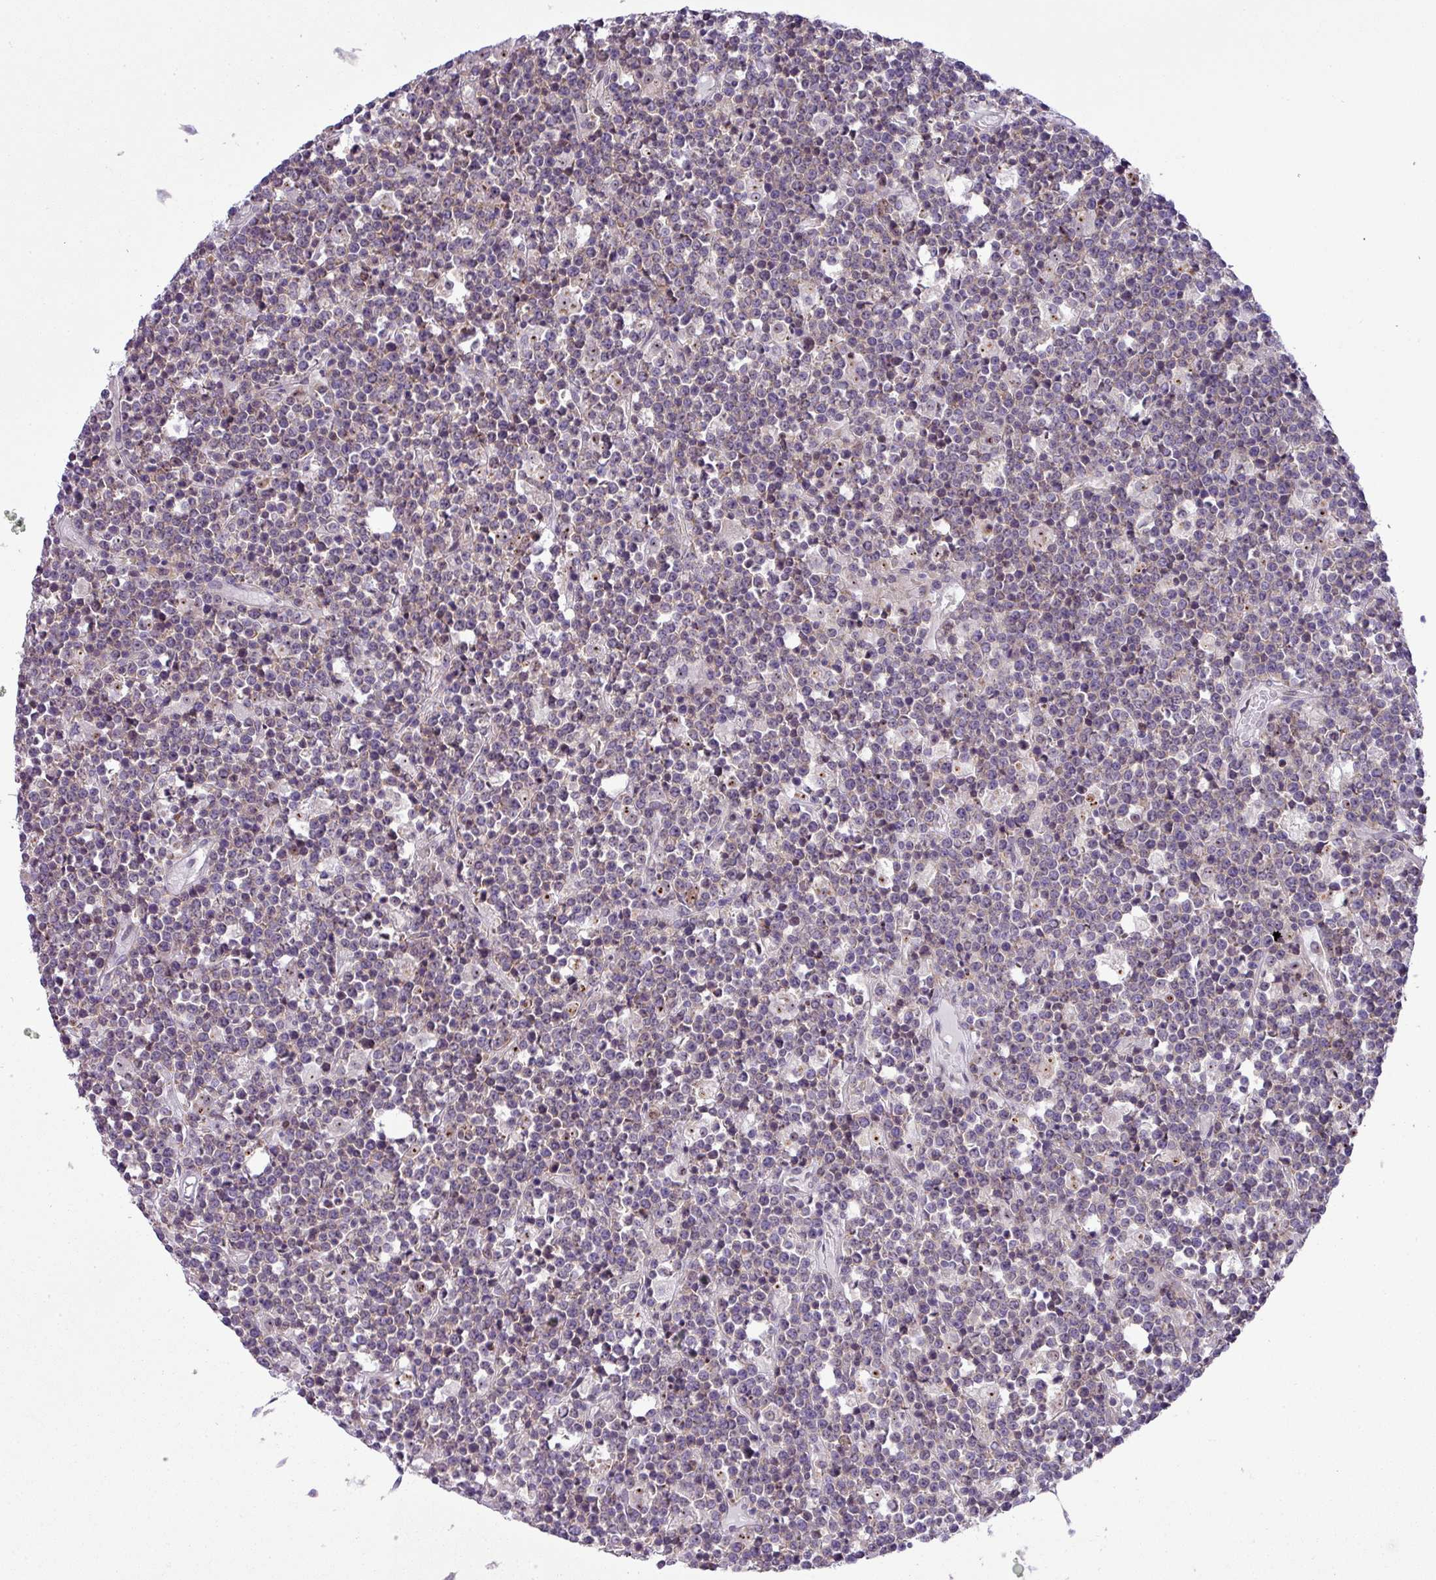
{"staining": {"intensity": "negative", "quantity": "none", "location": "none"}, "tissue": "lymphoma", "cell_type": "Tumor cells", "image_type": "cancer", "snomed": [{"axis": "morphology", "description": "Malignant lymphoma, non-Hodgkin's type, High grade"}, {"axis": "topography", "description": "Ovary"}], "caption": "Immunohistochemical staining of human malignant lymphoma, non-Hodgkin's type (high-grade) exhibits no significant staining in tumor cells.", "gene": "MAK16", "patient": {"sex": "female", "age": 56}}